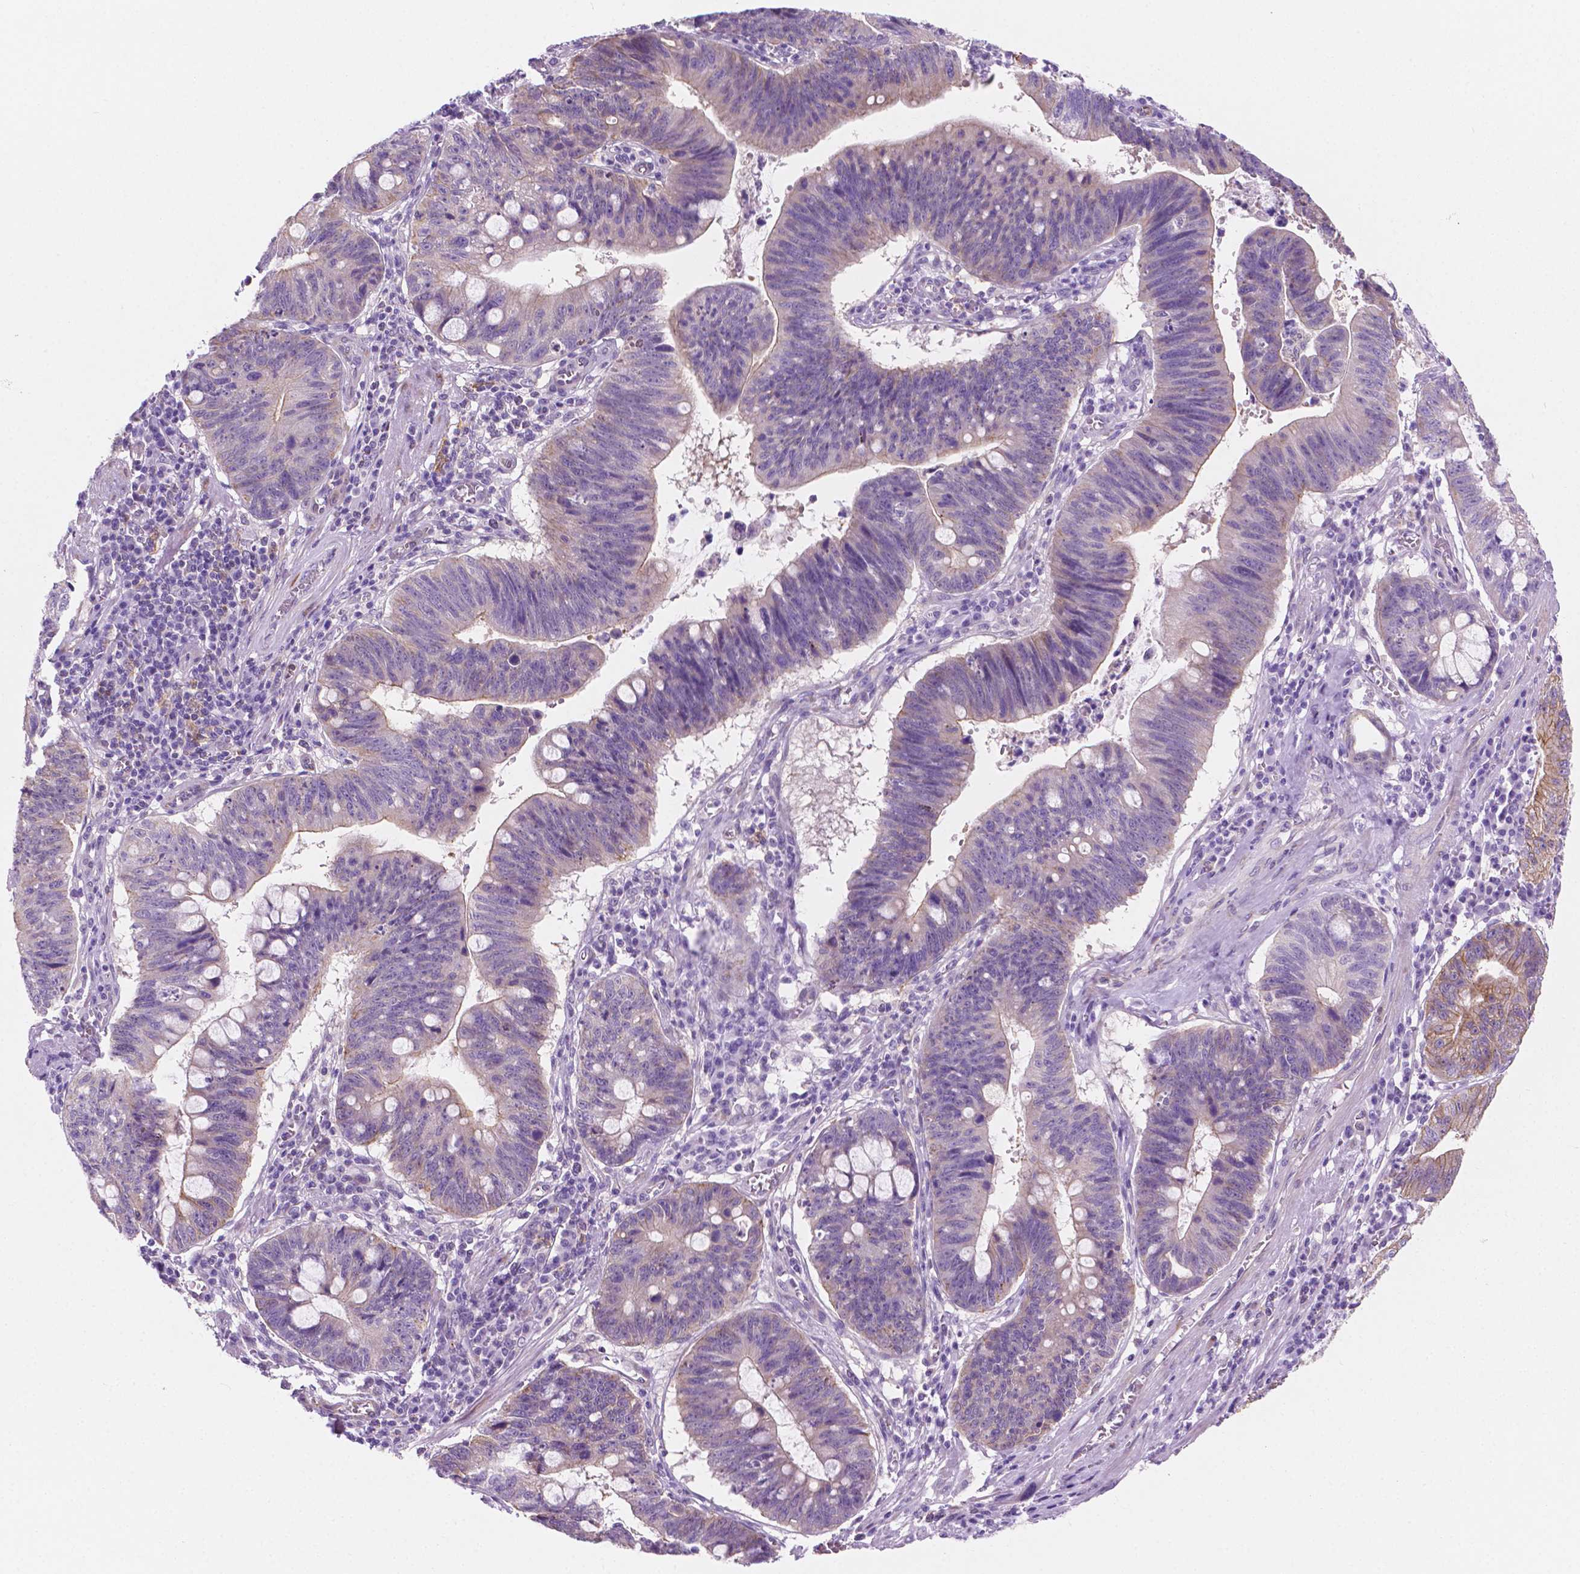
{"staining": {"intensity": "moderate", "quantity": "<25%", "location": "cytoplasmic/membranous"}, "tissue": "stomach cancer", "cell_type": "Tumor cells", "image_type": "cancer", "snomed": [{"axis": "morphology", "description": "Adenocarcinoma, NOS"}, {"axis": "topography", "description": "Stomach"}], "caption": "High-magnification brightfield microscopy of stomach cancer stained with DAB (brown) and counterstained with hematoxylin (blue). tumor cells exhibit moderate cytoplasmic/membranous positivity is seen in approximately<25% of cells.", "gene": "EPPK1", "patient": {"sex": "male", "age": 59}}